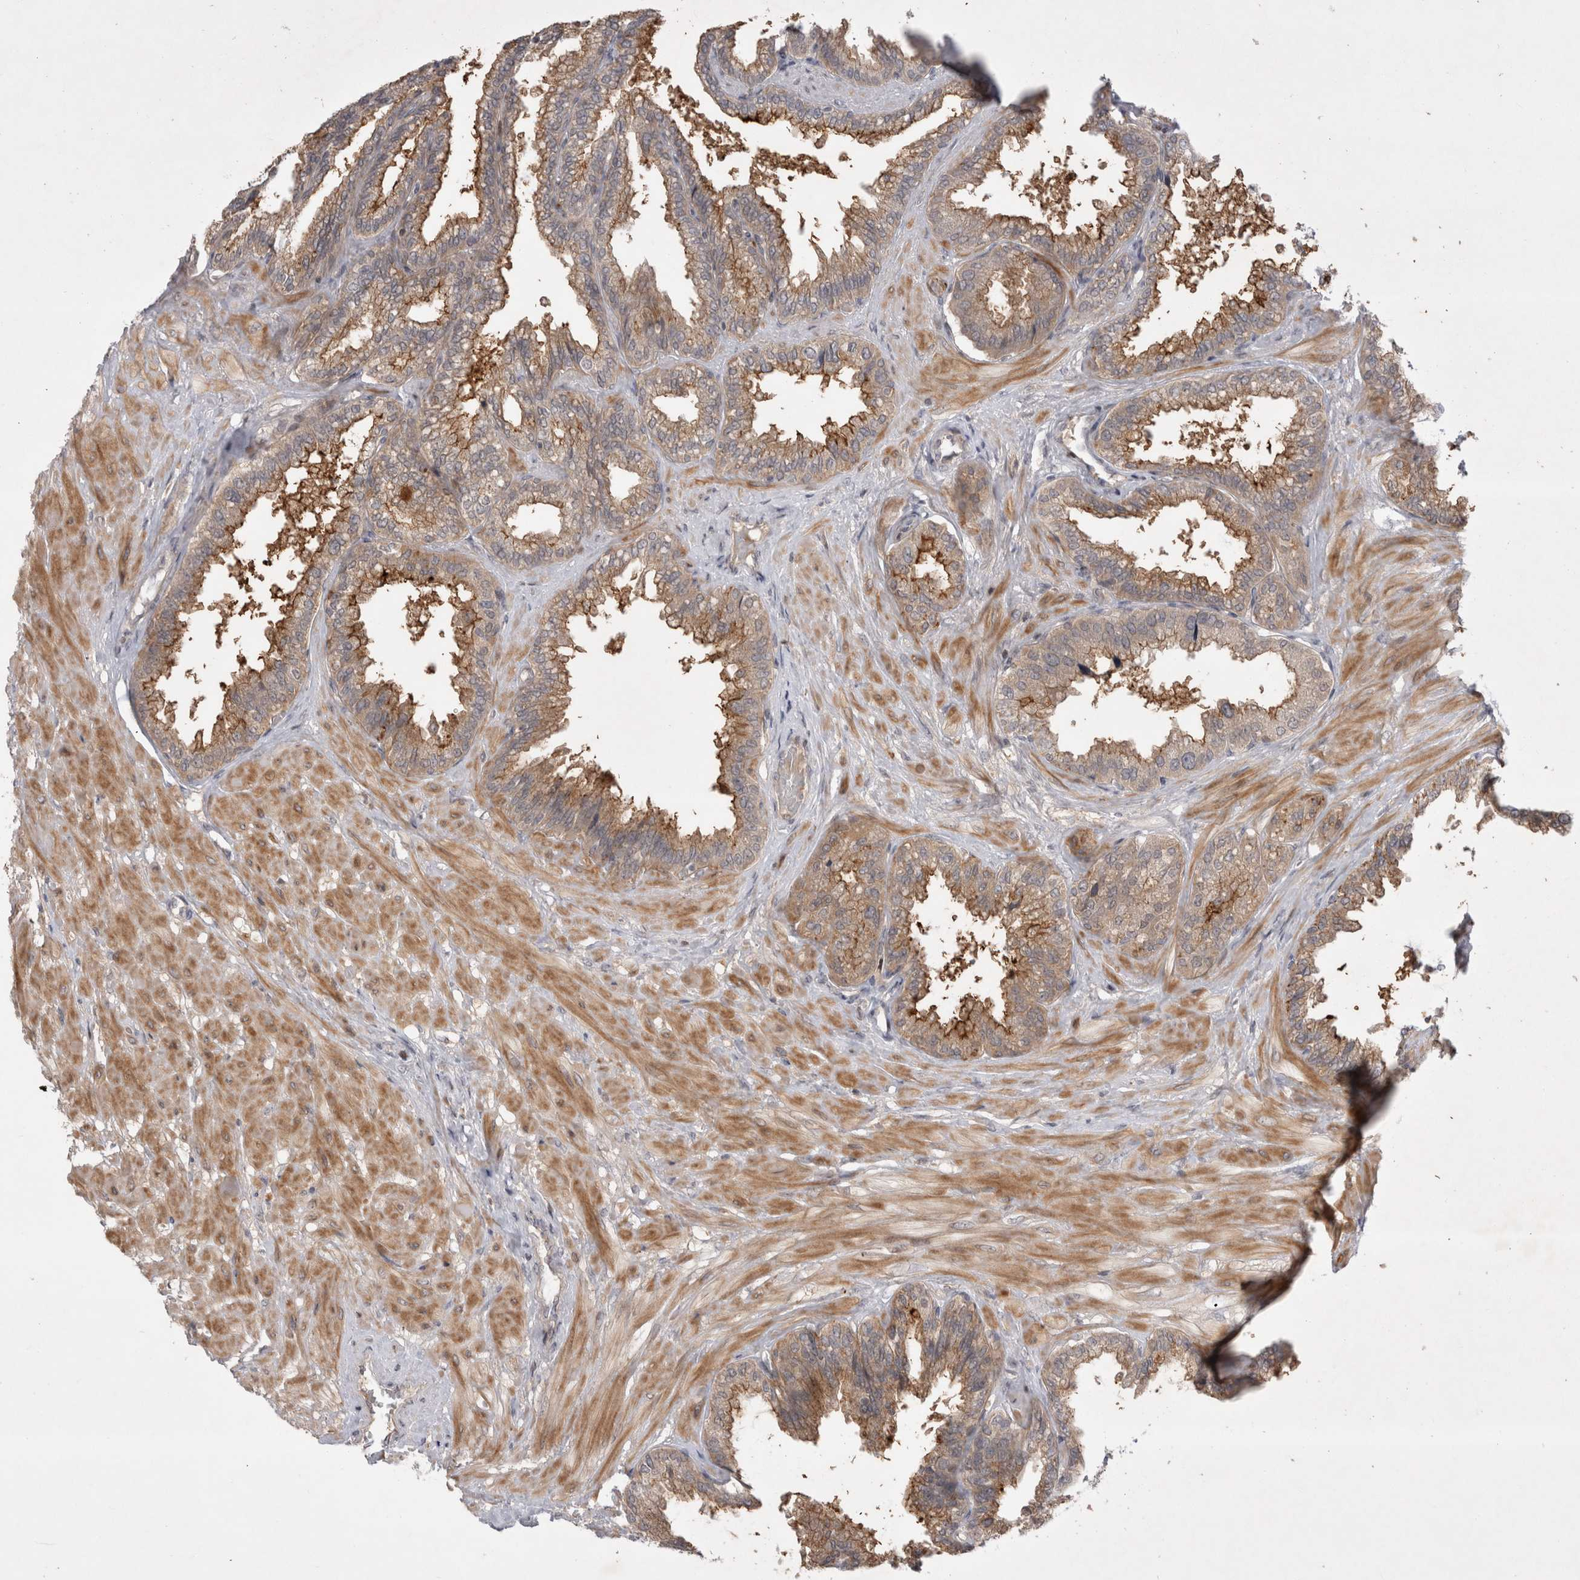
{"staining": {"intensity": "moderate", "quantity": ">75%", "location": "cytoplasmic/membranous"}, "tissue": "seminal vesicle", "cell_type": "Glandular cells", "image_type": "normal", "snomed": [{"axis": "morphology", "description": "Normal tissue, NOS"}, {"axis": "topography", "description": "Seminal veicle"}], "caption": "Glandular cells show medium levels of moderate cytoplasmic/membranous positivity in approximately >75% of cells in normal human seminal vesicle. (Brightfield microscopy of DAB IHC at high magnification).", "gene": "PLEKHM1", "patient": {"sex": "male", "age": 46}}